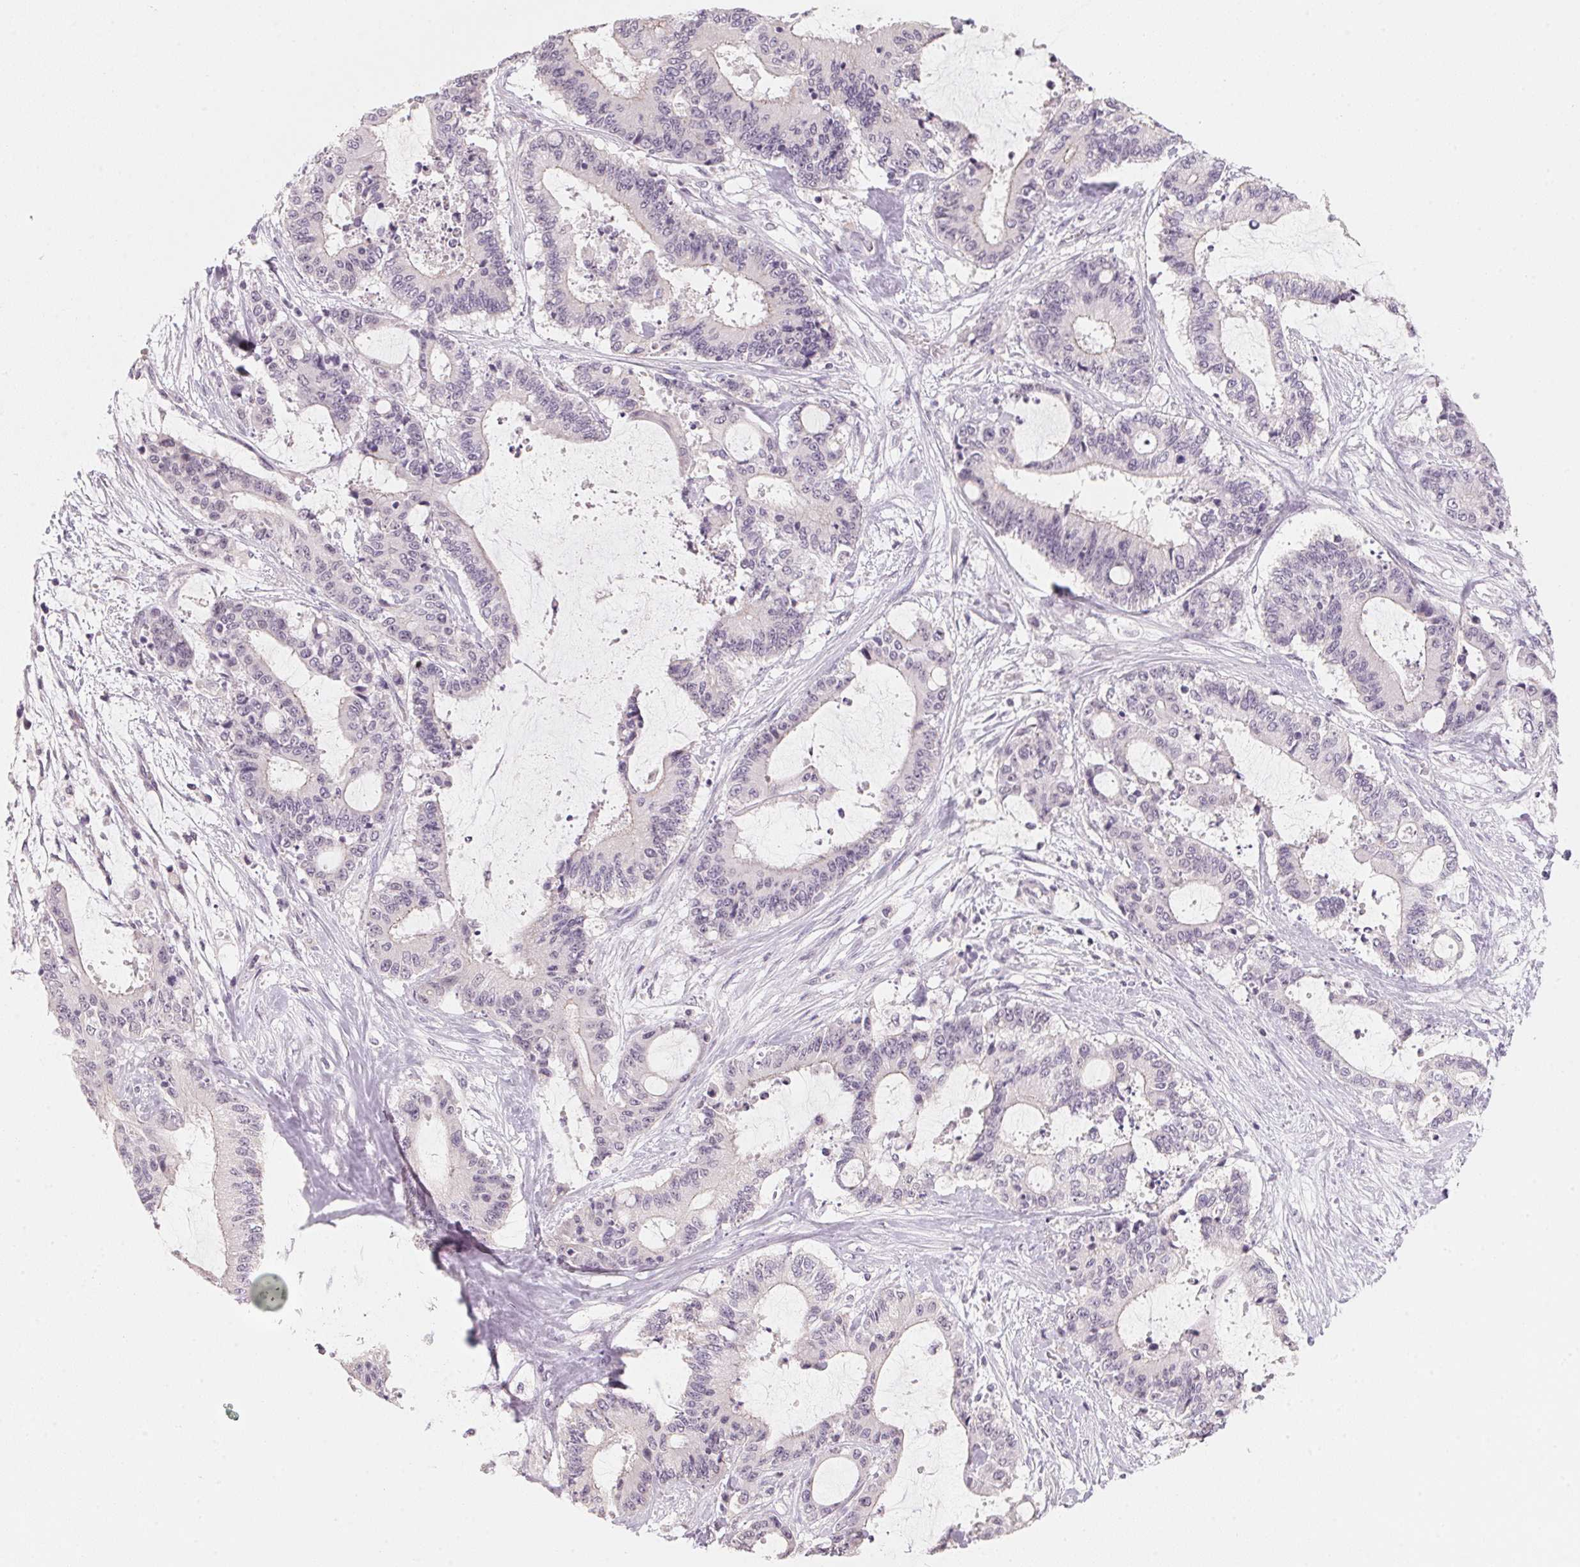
{"staining": {"intensity": "negative", "quantity": "none", "location": "none"}, "tissue": "liver cancer", "cell_type": "Tumor cells", "image_type": "cancer", "snomed": [{"axis": "morphology", "description": "Cholangiocarcinoma"}, {"axis": "topography", "description": "Liver"}], "caption": "Immunohistochemical staining of human cholangiocarcinoma (liver) shows no significant positivity in tumor cells. Brightfield microscopy of immunohistochemistry (IHC) stained with DAB (brown) and hematoxylin (blue), captured at high magnification.", "gene": "ANKRD31", "patient": {"sex": "female", "age": 73}}